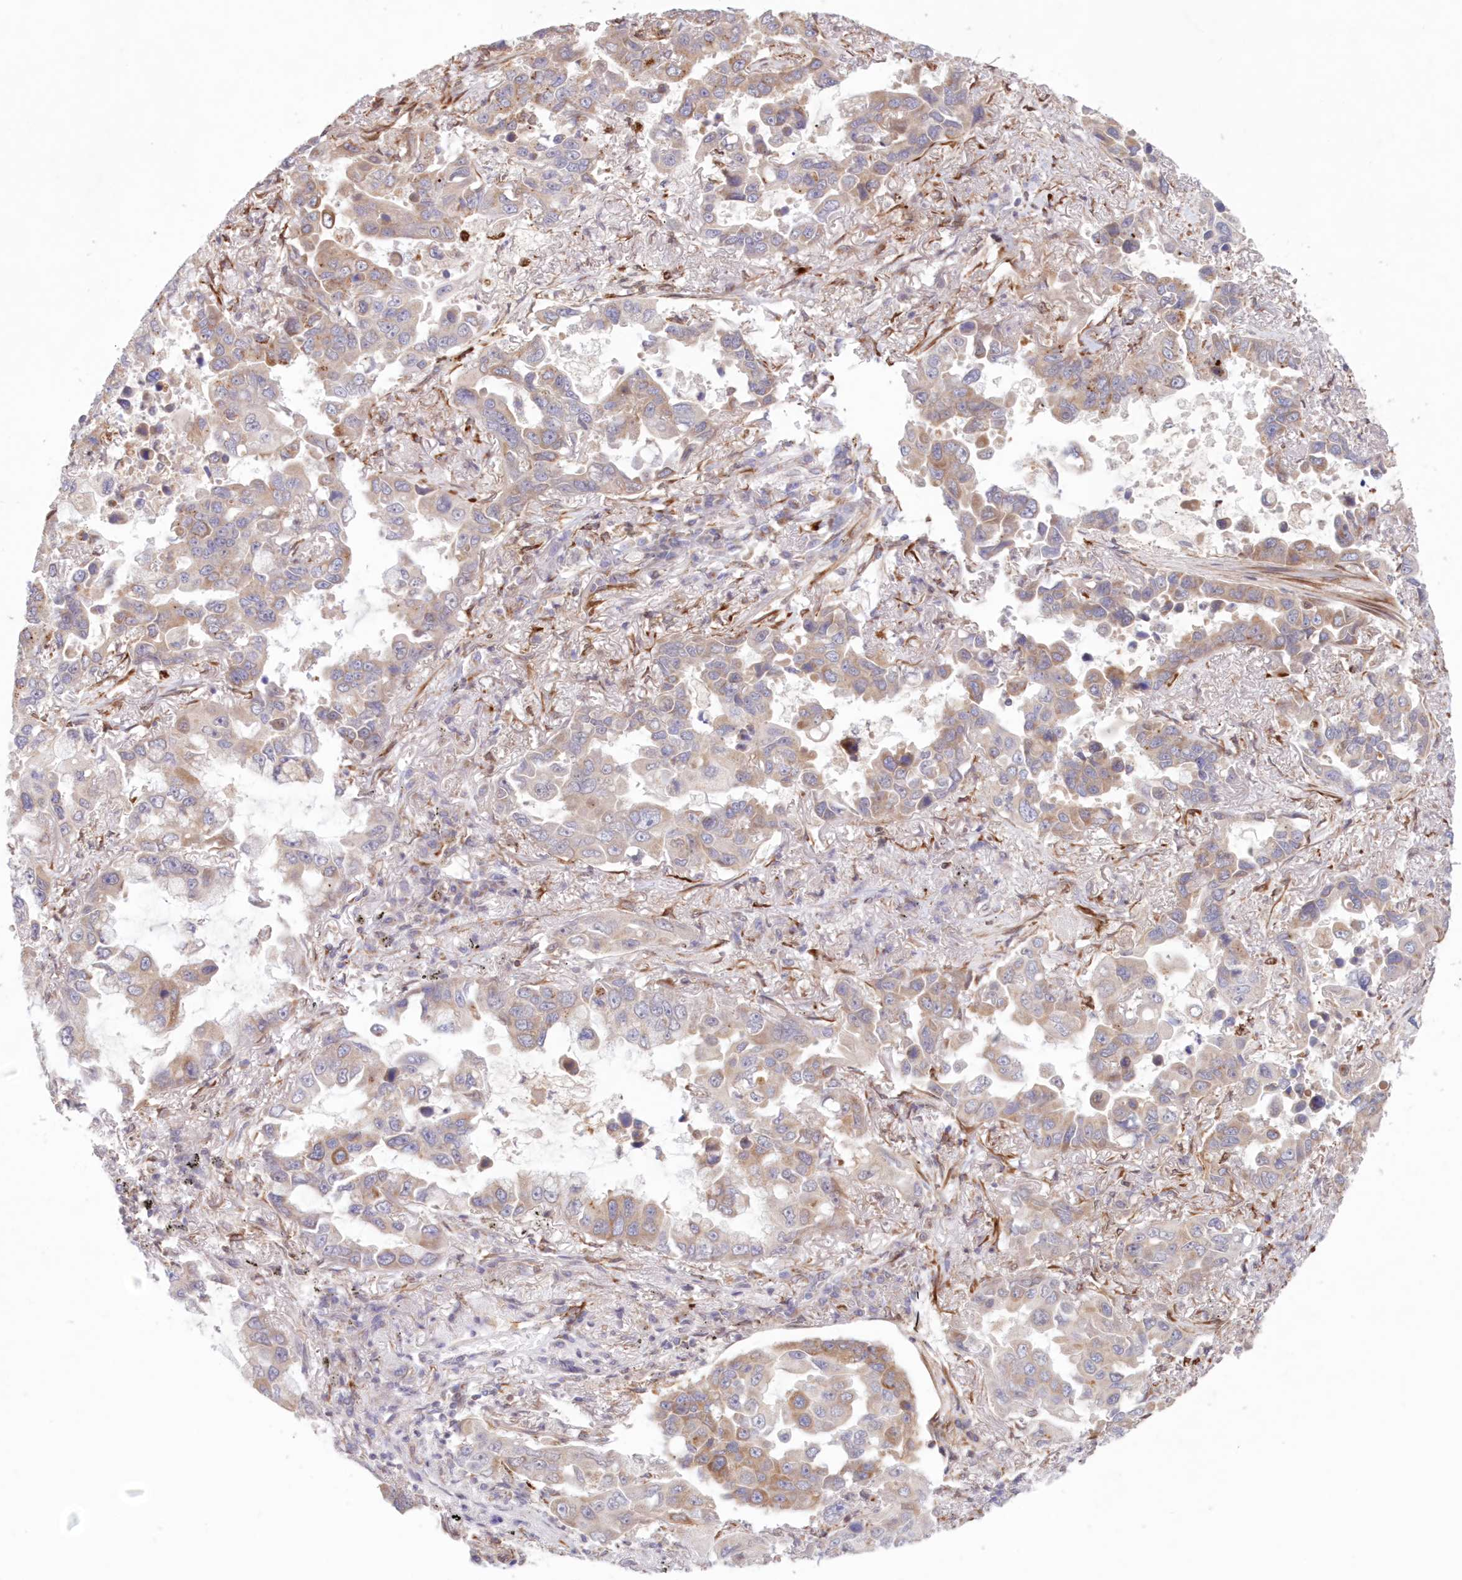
{"staining": {"intensity": "moderate", "quantity": "25%-75%", "location": "cytoplasmic/membranous"}, "tissue": "lung cancer", "cell_type": "Tumor cells", "image_type": "cancer", "snomed": [{"axis": "morphology", "description": "Adenocarcinoma, NOS"}, {"axis": "topography", "description": "Lung"}], "caption": "IHC micrograph of neoplastic tissue: human lung cancer stained using immunohistochemistry (IHC) reveals medium levels of moderate protein expression localized specifically in the cytoplasmic/membranous of tumor cells, appearing as a cytoplasmic/membranous brown color.", "gene": "PCYOX1L", "patient": {"sex": "male", "age": 64}}